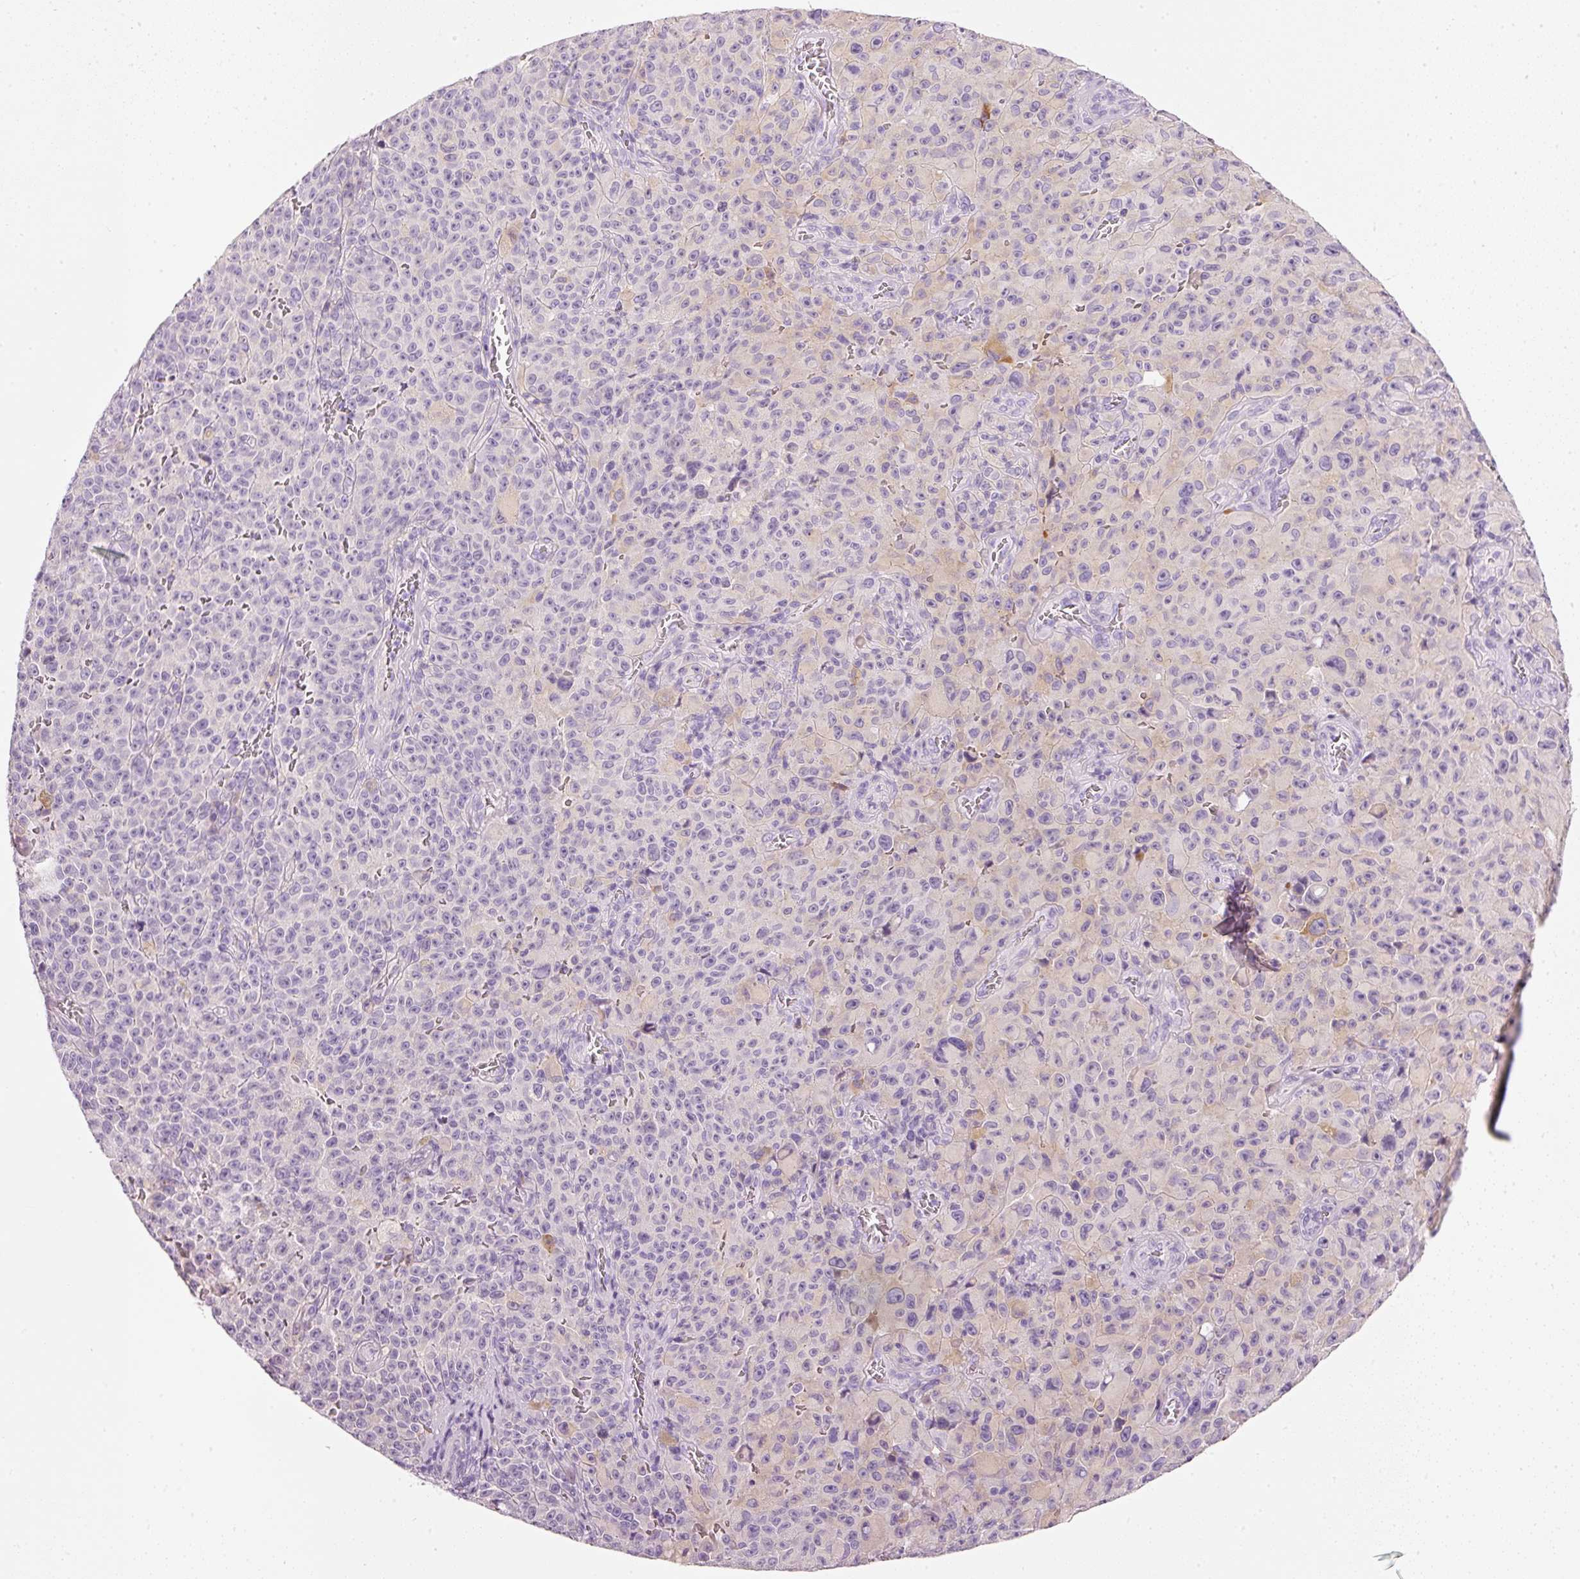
{"staining": {"intensity": "moderate", "quantity": "<25%", "location": "cytoplasmic/membranous"}, "tissue": "melanoma", "cell_type": "Tumor cells", "image_type": "cancer", "snomed": [{"axis": "morphology", "description": "Malignant melanoma, NOS"}, {"axis": "topography", "description": "Skin"}], "caption": "A brown stain labels moderate cytoplasmic/membranous positivity of a protein in human malignant melanoma tumor cells.", "gene": "PDXDC1", "patient": {"sex": "female", "age": 82}}